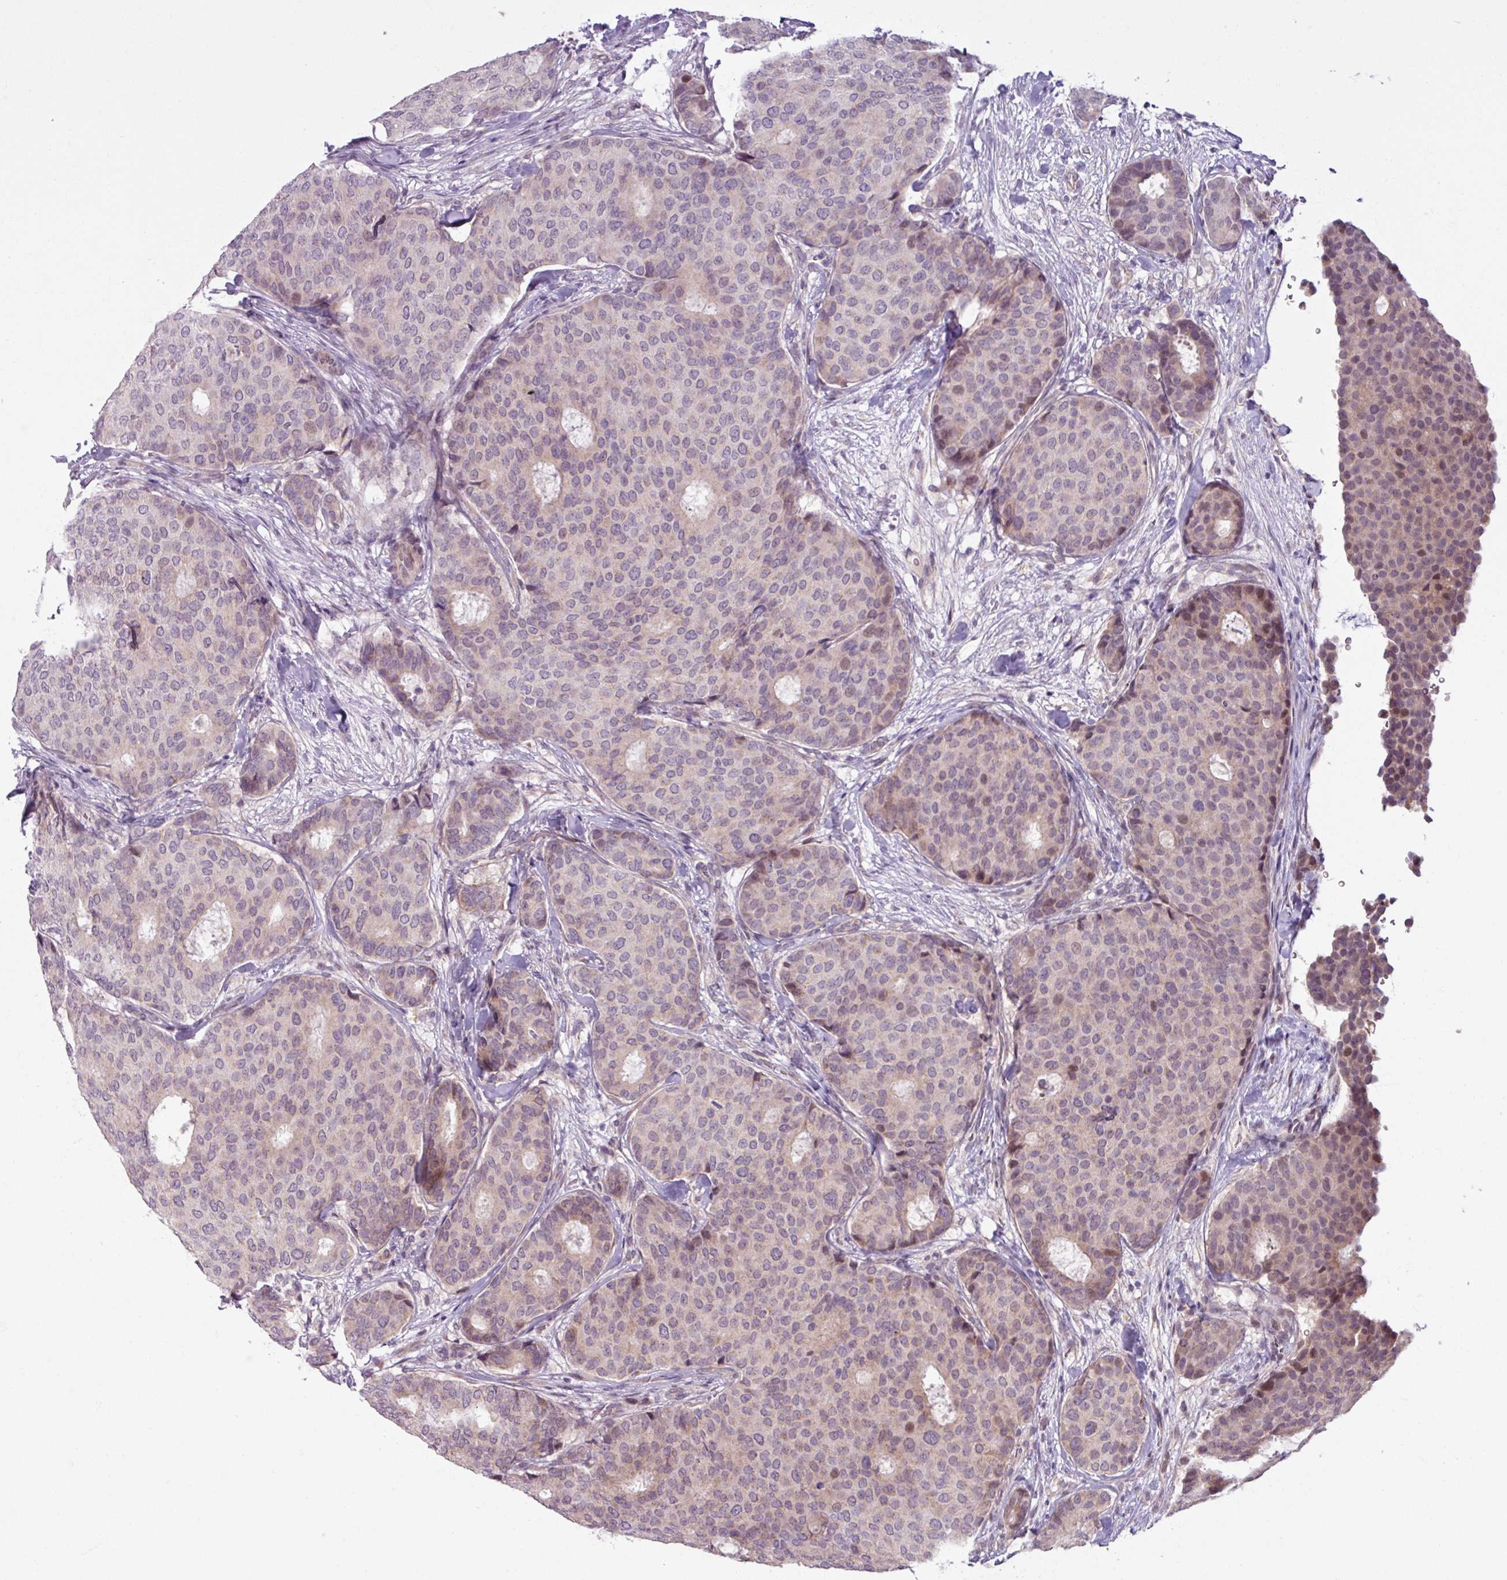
{"staining": {"intensity": "weak", "quantity": "<25%", "location": "nuclear"}, "tissue": "breast cancer", "cell_type": "Tumor cells", "image_type": "cancer", "snomed": [{"axis": "morphology", "description": "Duct carcinoma"}, {"axis": "topography", "description": "Breast"}], "caption": "Immunohistochemistry of breast cancer (intraductal carcinoma) shows no staining in tumor cells.", "gene": "OGFOD3", "patient": {"sex": "female", "age": 75}}